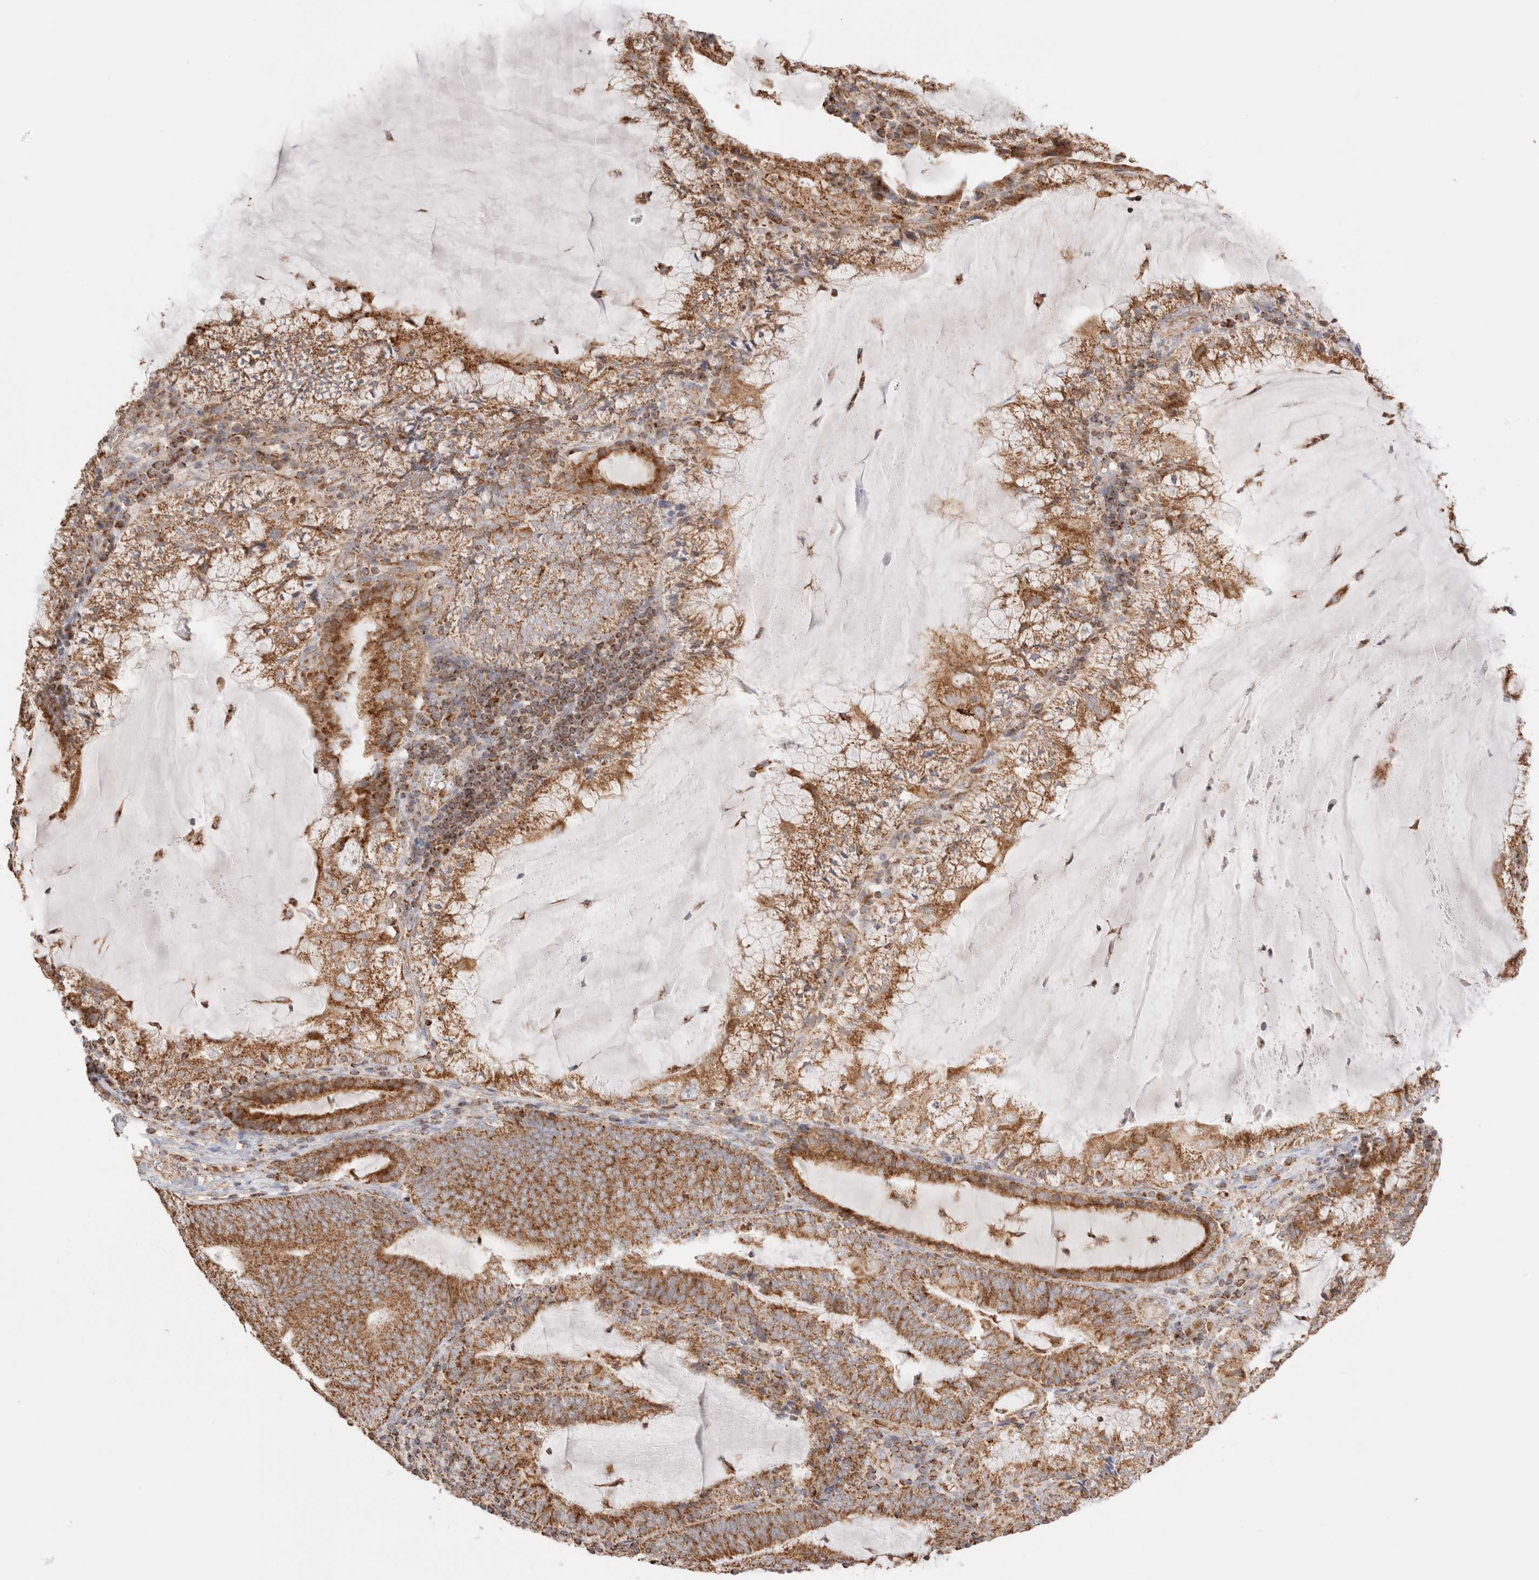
{"staining": {"intensity": "moderate", "quantity": ">75%", "location": "cytoplasmic/membranous"}, "tissue": "endometrial cancer", "cell_type": "Tumor cells", "image_type": "cancer", "snomed": [{"axis": "morphology", "description": "Adenocarcinoma, NOS"}, {"axis": "topography", "description": "Endometrium"}], "caption": "IHC of human endometrial cancer demonstrates medium levels of moderate cytoplasmic/membranous staining in about >75% of tumor cells.", "gene": "TMPPE", "patient": {"sex": "female", "age": 81}}